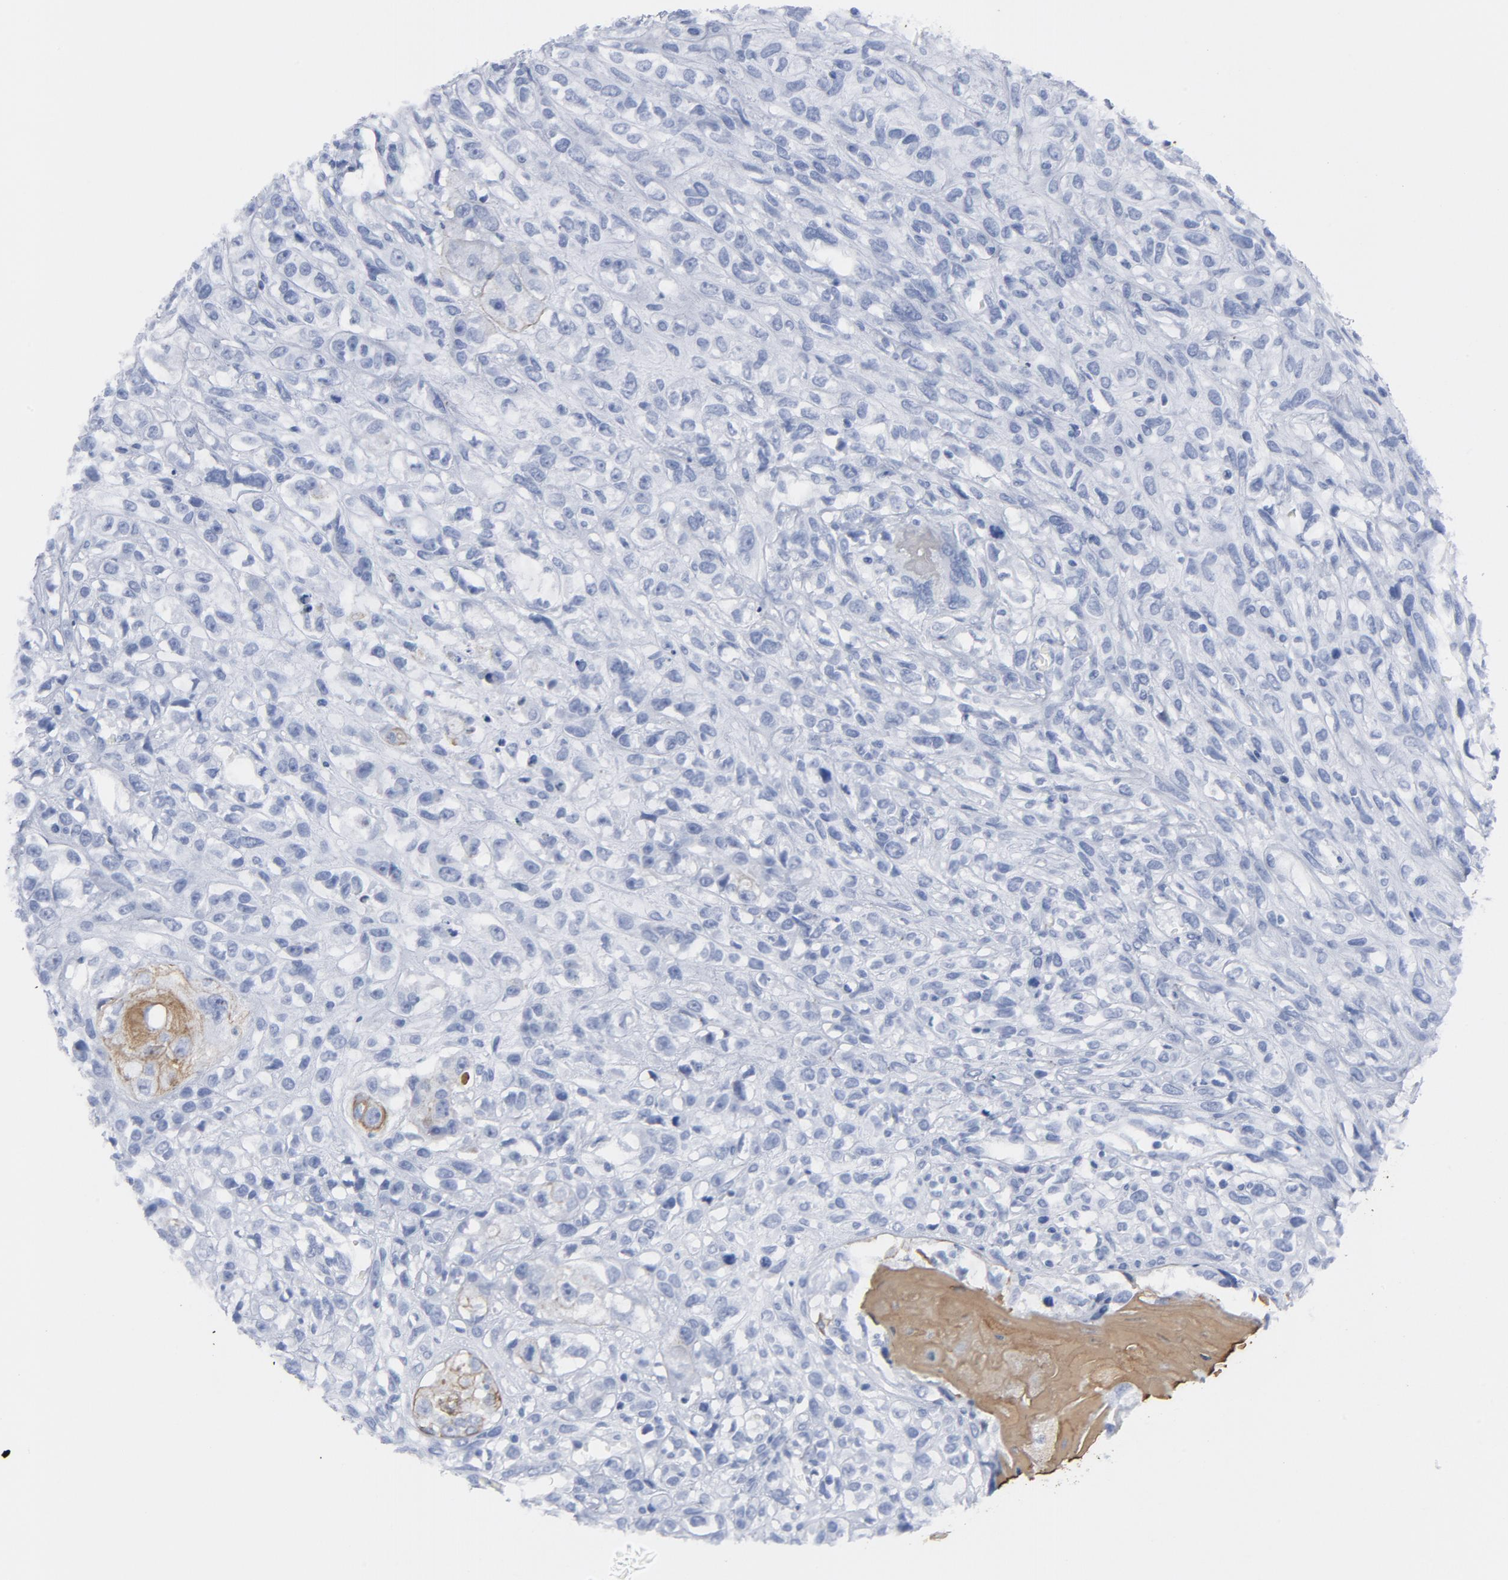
{"staining": {"intensity": "moderate", "quantity": "<25%", "location": "cytoplasmic/membranous"}, "tissue": "head and neck cancer", "cell_type": "Tumor cells", "image_type": "cancer", "snomed": [{"axis": "morphology", "description": "Necrosis, NOS"}, {"axis": "morphology", "description": "Neoplasm, malignant, NOS"}, {"axis": "topography", "description": "Salivary gland"}, {"axis": "topography", "description": "Head-Neck"}], "caption": "A low amount of moderate cytoplasmic/membranous expression is appreciated in approximately <25% of tumor cells in head and neck cancer tissue.", "gene": "TSPAN6", "patient": {"sex": "male", "age": 43}}